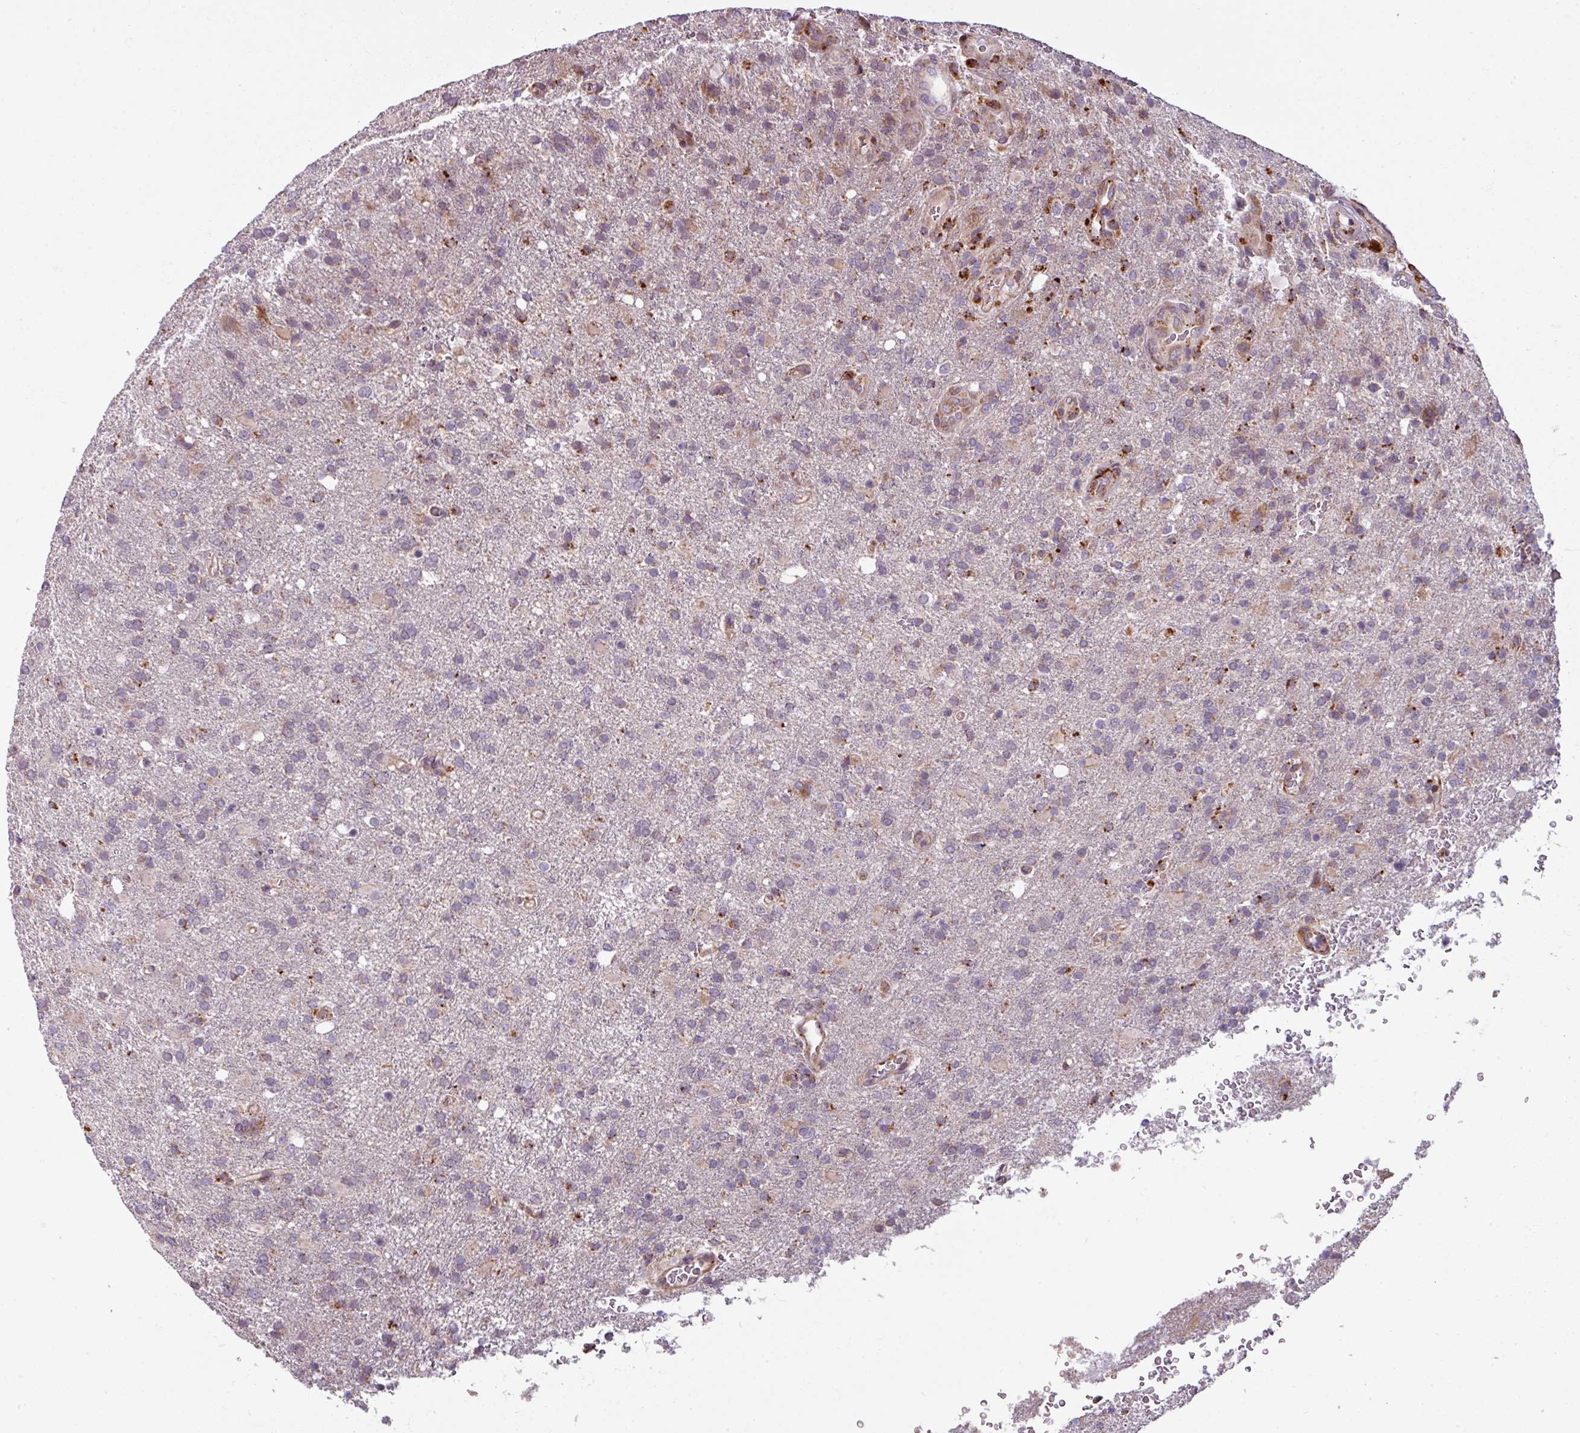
{"staining": {"intensity": "moderate", "quantity": "<25%", "location": "cytoplasmic/membranous"}, "tissue": "glioma", "cell_type": "Tumor cells", "image_type": "cancer", "snomed": [{"axis": "morphology", "description": "Glioma, malignant, High grade"}, {"axis": "topography", "description": "Brain"}], "caption": "Moderate cytoplasmic/membranous staining is appreciated in approximately <25% of tumor cells in glioma. The protein is stained brown, and the nuclei are stained in blue (DAB (3,3'-diaminobenzidine) IHC with brightfield microscopy, high magnification).", "gene": "MAGT1", "patient": {"sex": "female", "age": 74}}